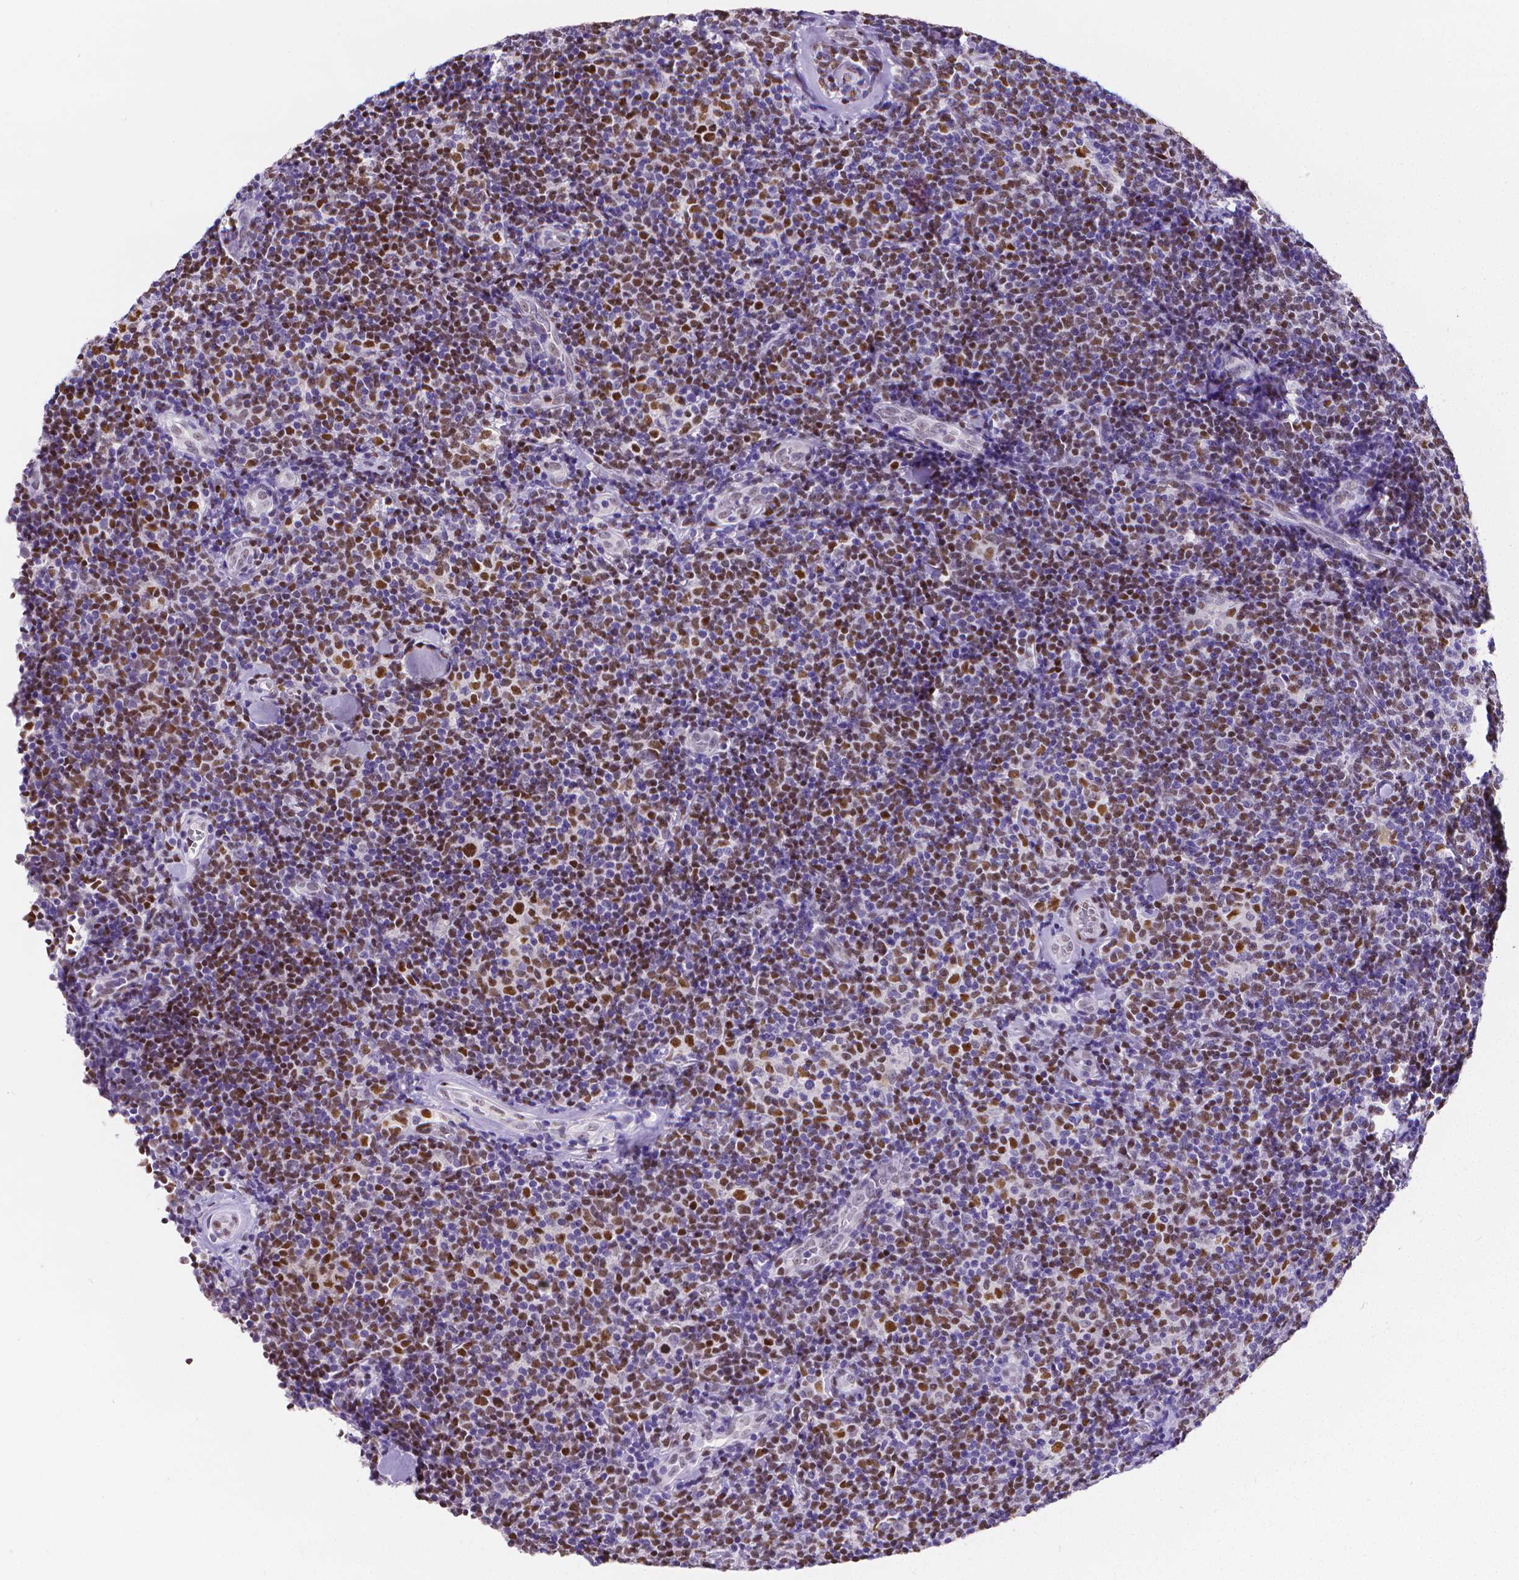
{"staining": {"intensity": "moderate", "quantity": "25%-75%", "location": "nuclear"}, "tissue": "lymphoma", "cell_type": "Tumor cells", "image_type": "cancer", "snomed": [{"axis": "morphology", "description": "Malignant lymphoma, non-Hodgkin's type, Low grade"}, {"axis": "topography", "description": "Lymph node"}], "caption": "A brown stain shows moderate nuclear staining of a protein in human lymphoma tumor cells.", "gene": "MEF2C", "patient": {"sex": "female", "age": 56}}